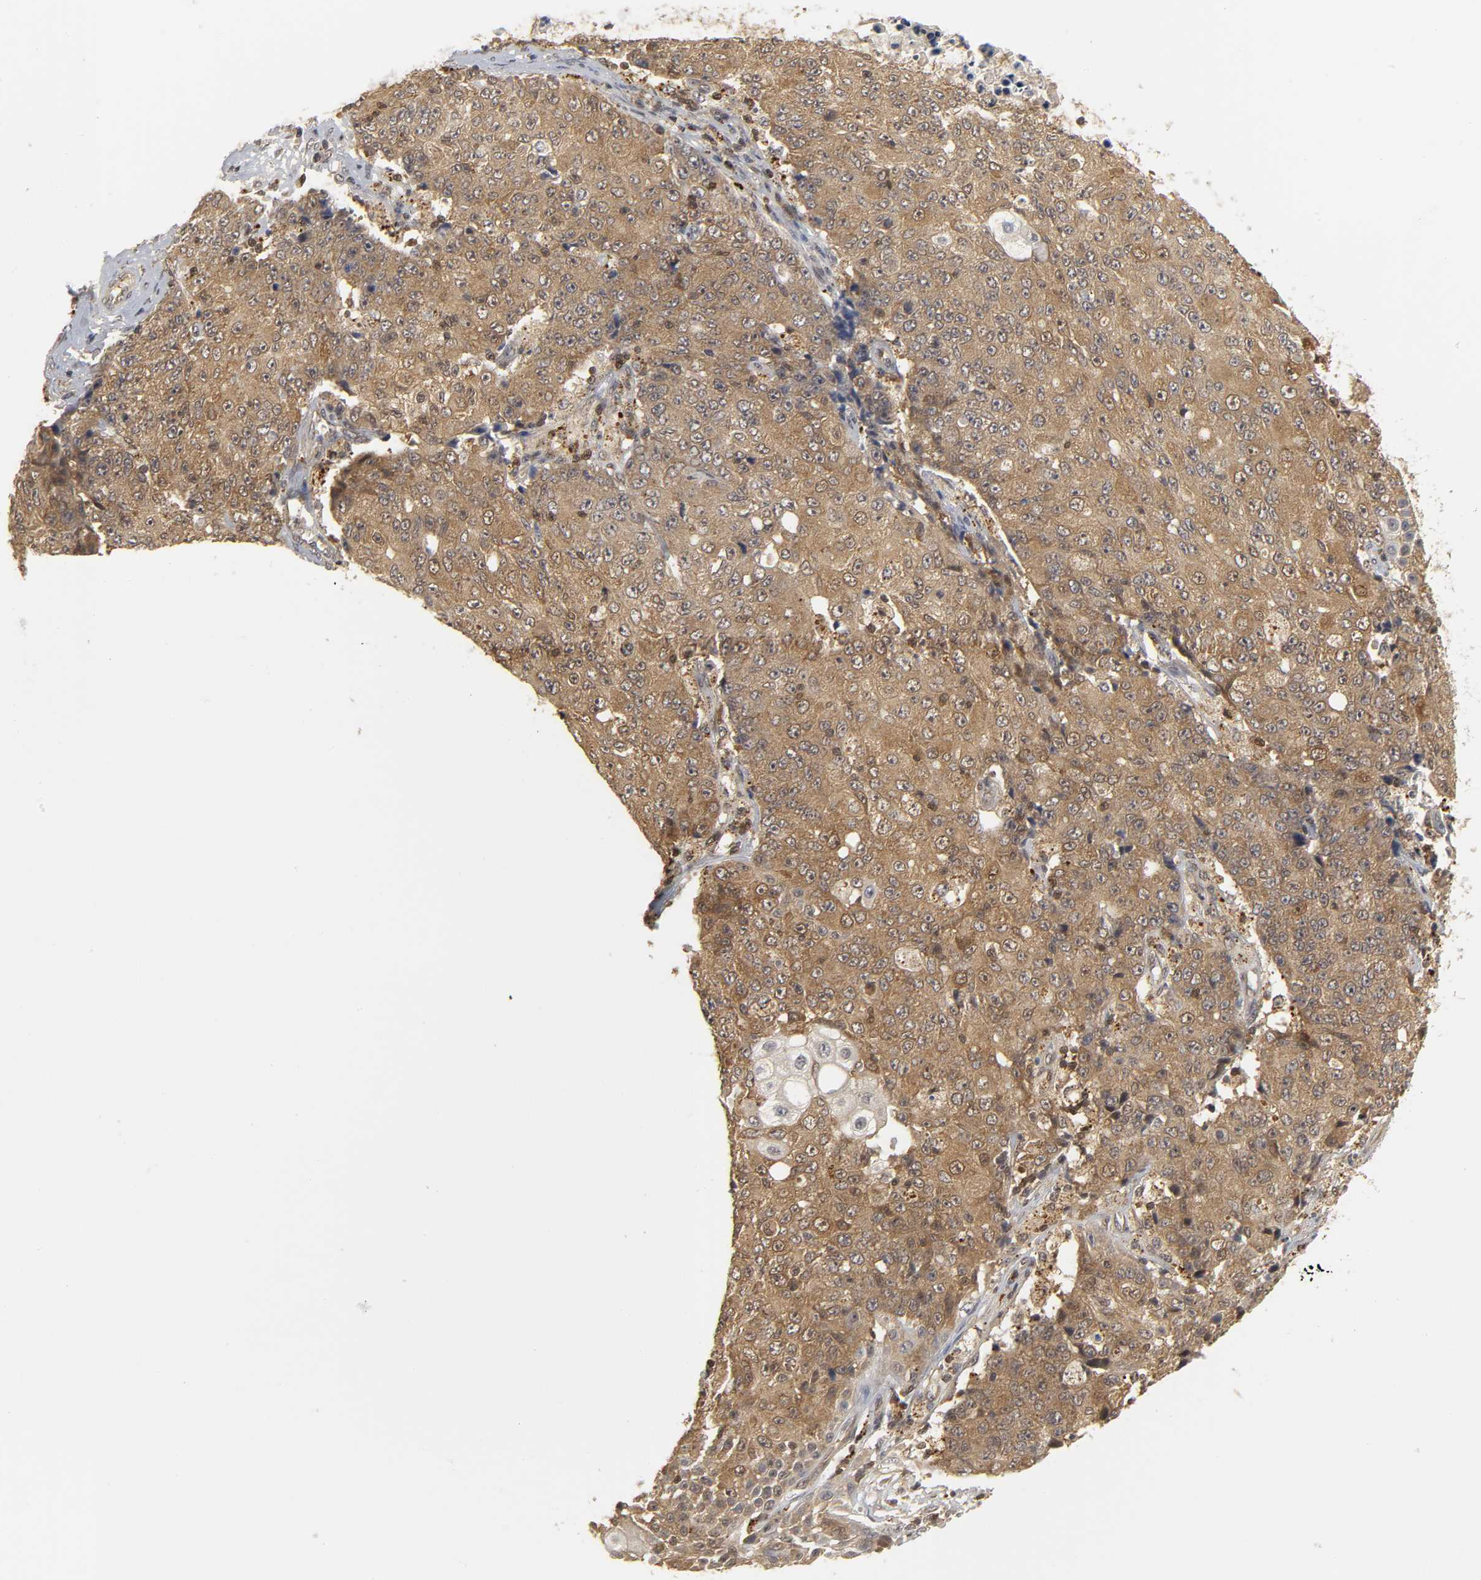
{"staining": {"intensity": "moderate", "quantity": ">75%", "location": "cytoplasmic/membranous,nuclear"}, "tissue": "ovarian cancer", "cell_type": "Tumor cells", "image_type": "cancer", "snomed": [{"axis": "morphology", "description": "Carcinoma, endometroid"}, {"axis": "topography", "description": "Ovary"}], "caption": "Approximately >75% of tumor cells in human ovarian endometroid carcinoma reveal moderate cytoplasmic/membranous and nuclear protein expression as visualized by brown immunohistochemical staining.", "gene": "PARK7", "patient": {"sex": "female", "age": 42}}